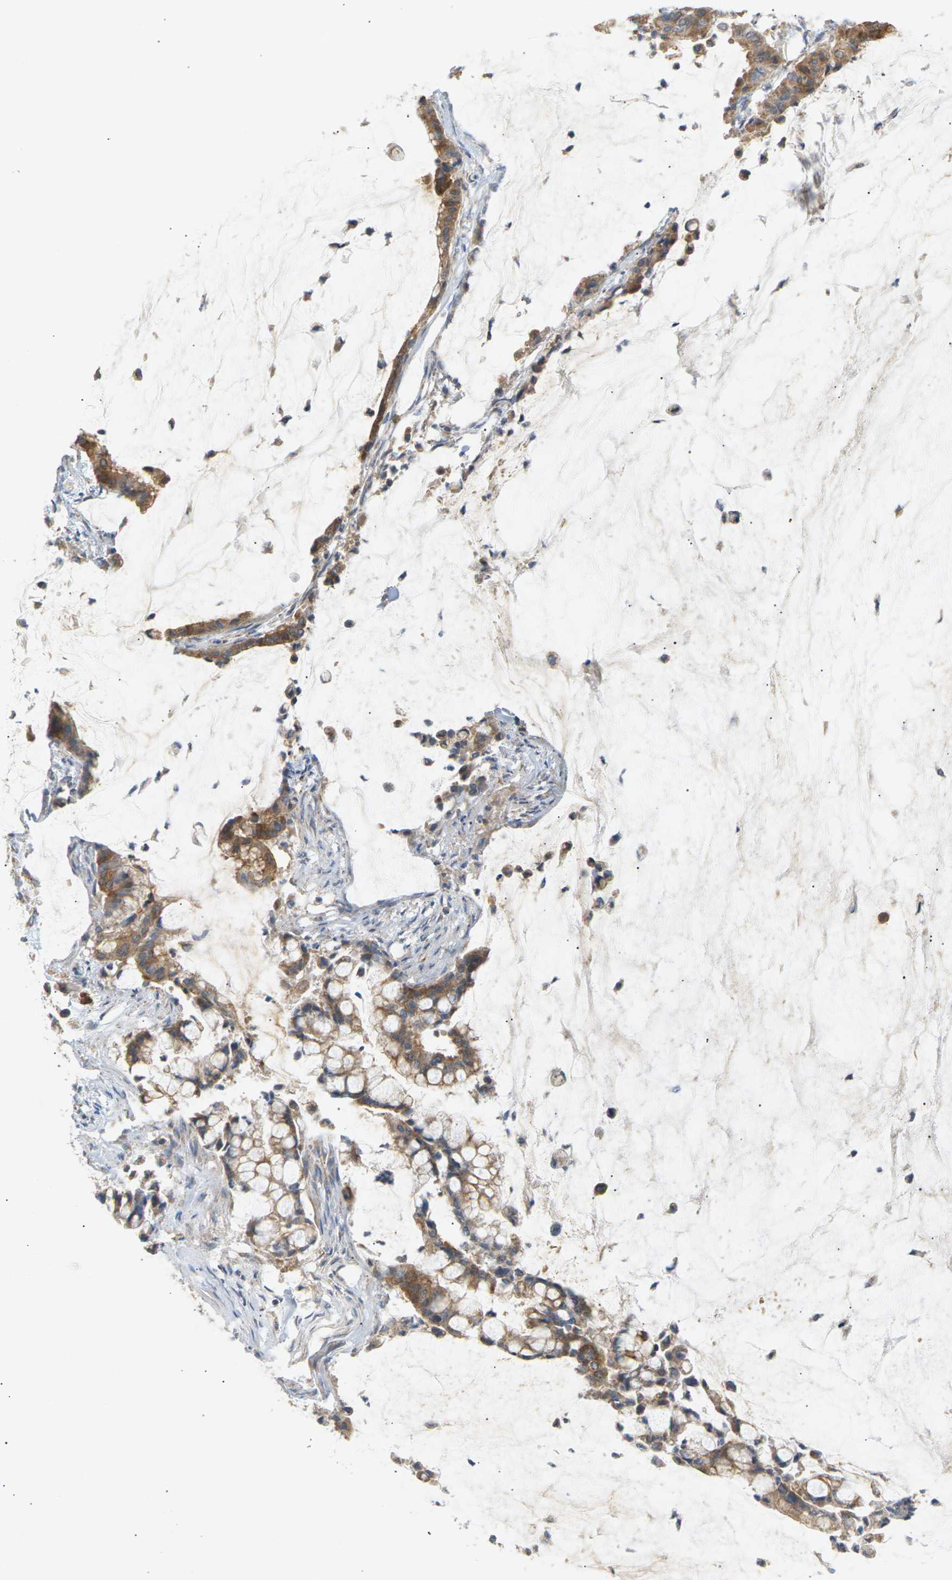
{"staining": {"intensity": "moderate", "quantity": ">75%", "location": "cytoplasmic/membranous"}, "tissue": "pancreatic cancer", "cell_type": "Tumor cells", "image_type": "cancer", "snomed": [{"axis": "morphology", "description": "Adenocarcinoma, NOS"}, {"axis": "topography", "description": "Pancreas"}], "caption": "Protein staining reveals moderate cytoplasmic/membranous expression in about >75% of tumor cells in pancreatic adenocarcinoma.", "gene": "LIME1", "patient": {"sex": "male", "age": 41}}